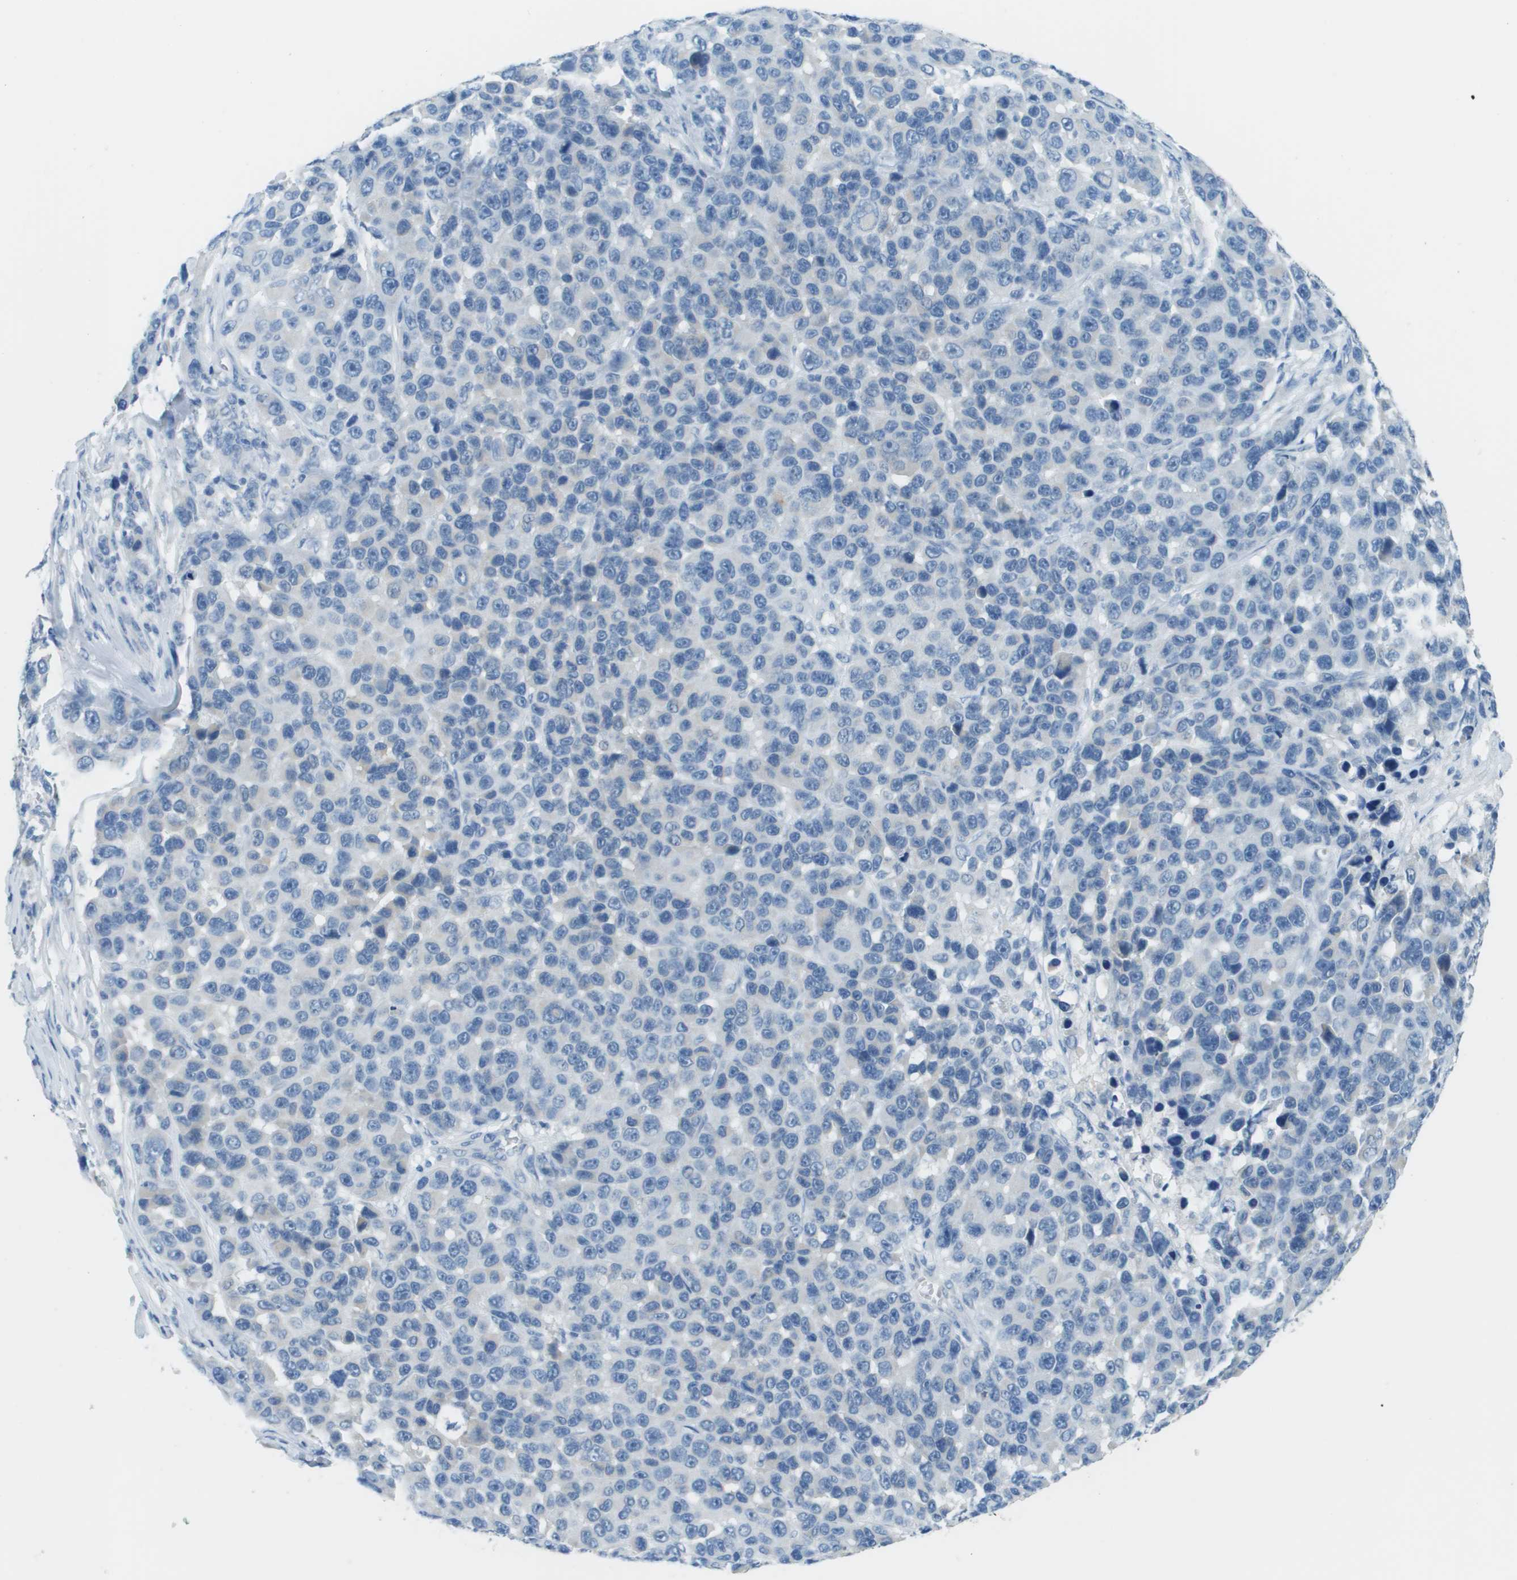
{"staining": {"intensity": "negative", "quantity": "none", "location": "none"}, "tissue": "melanoma", "cell_type": "Tumor cells", "image_type": "cancer", "snomed": [{"axis": "morphology", "description": "Malignant melanoma, NOS"}, {"axis": "topography", "description": "Skin"}], "caption": "Malignant melanoma stained for a protein using immunohistochemistry (IHC) demonstrates no expression tumor cells.", "gene": "PTGDR2", "patient": {"sex": "male", "age": 53}}